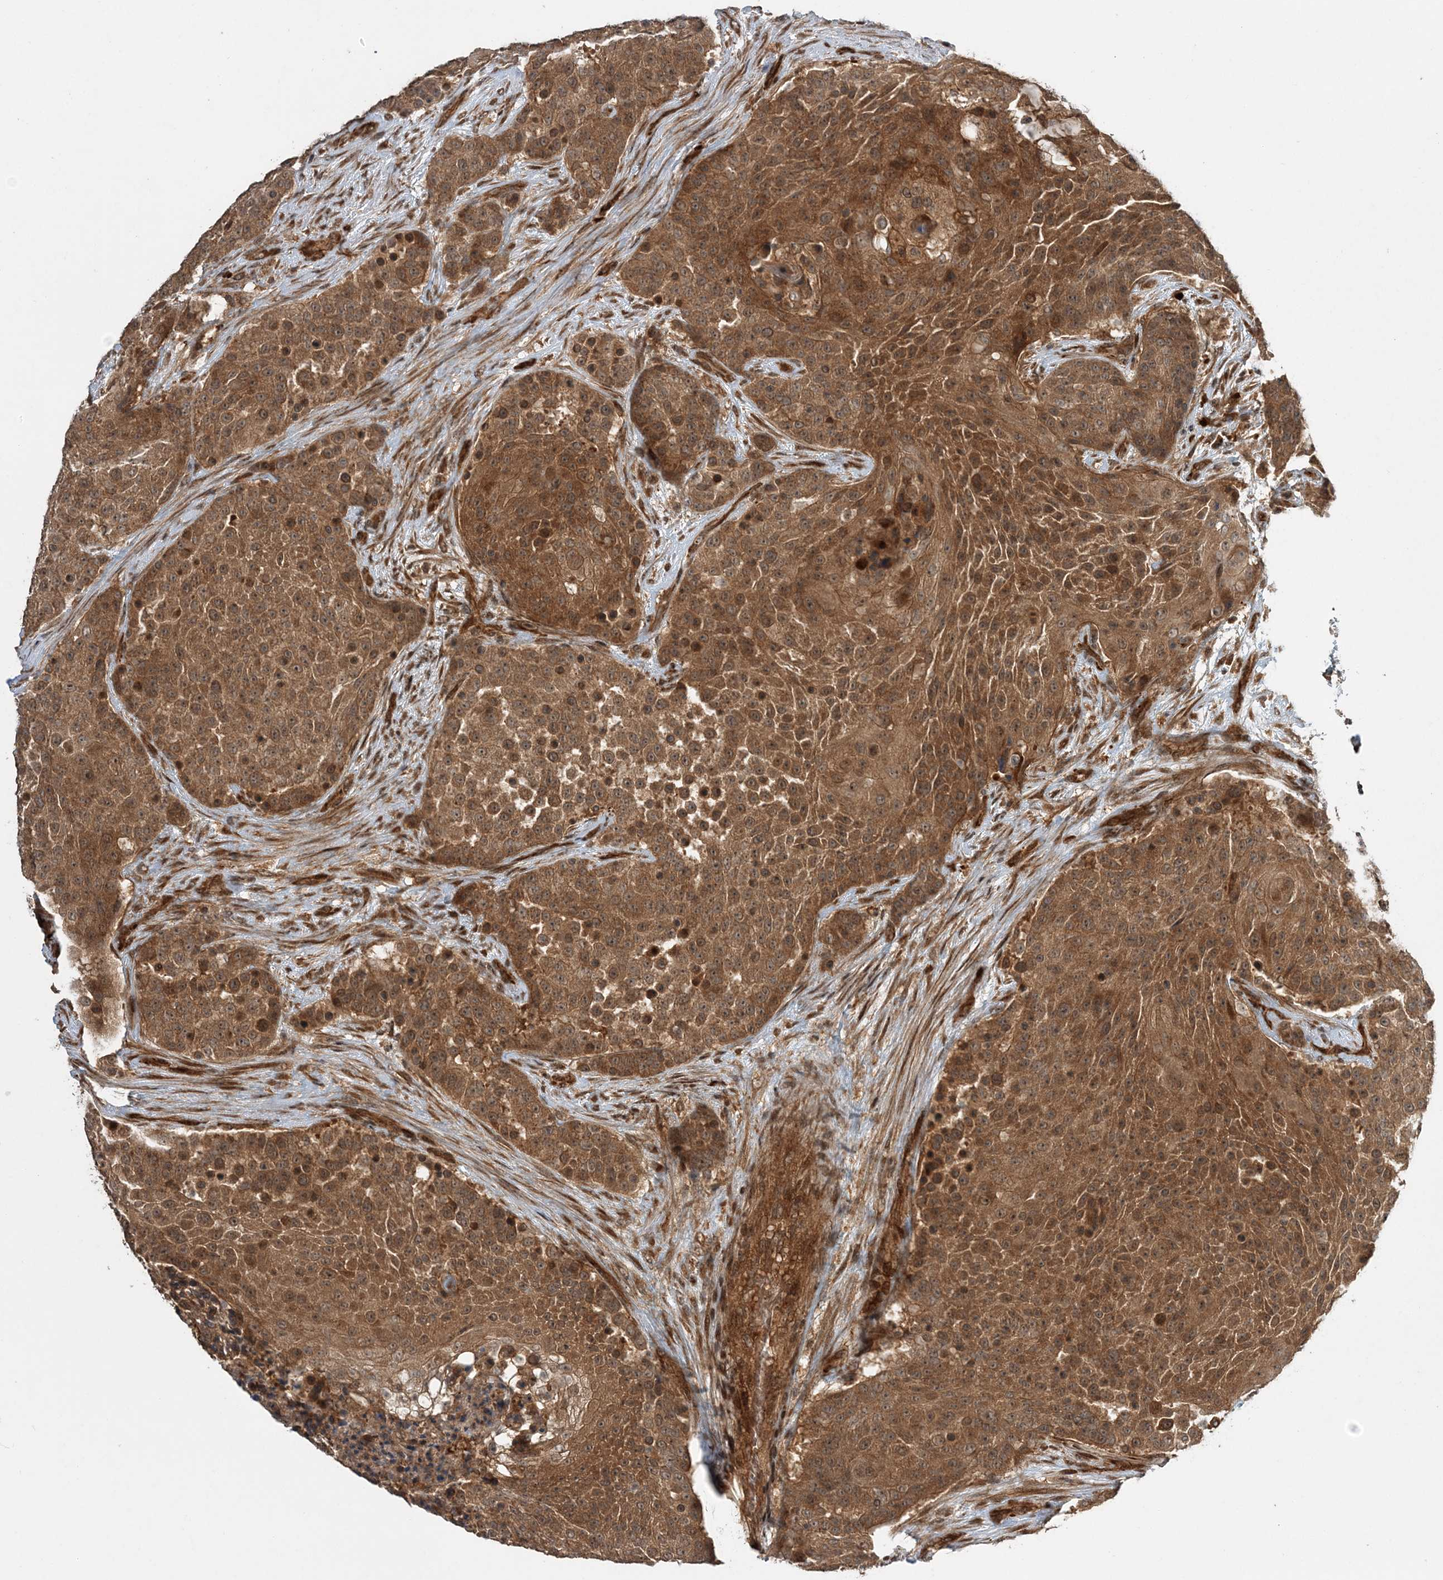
{"staining": {"intensity": "moderate", "quantity": ">75%", "location": "cytoplasmic/membranous,nuclear"}, "tissue": "urothelial cancer", "cell_type": "Tumor cells", "image_type": "cancer", "snomed": [{"axis": "morphology", "description": "Urothelial carcinoma, High grade"}, {"axis": "topography", "description": "Urinary bladder"}], "caption": "Urothelial carcinoma (high-grade) was stained to show a protein in brown. There is medium levels of moderate cytoplasmic/membranous and nuclear staining in about >75% of tumor cells. (Brightfield microscopy of DAB IHC at high magnification).", "gene": "UBTD2", "patient": {"sex": "female", "age": 63}}